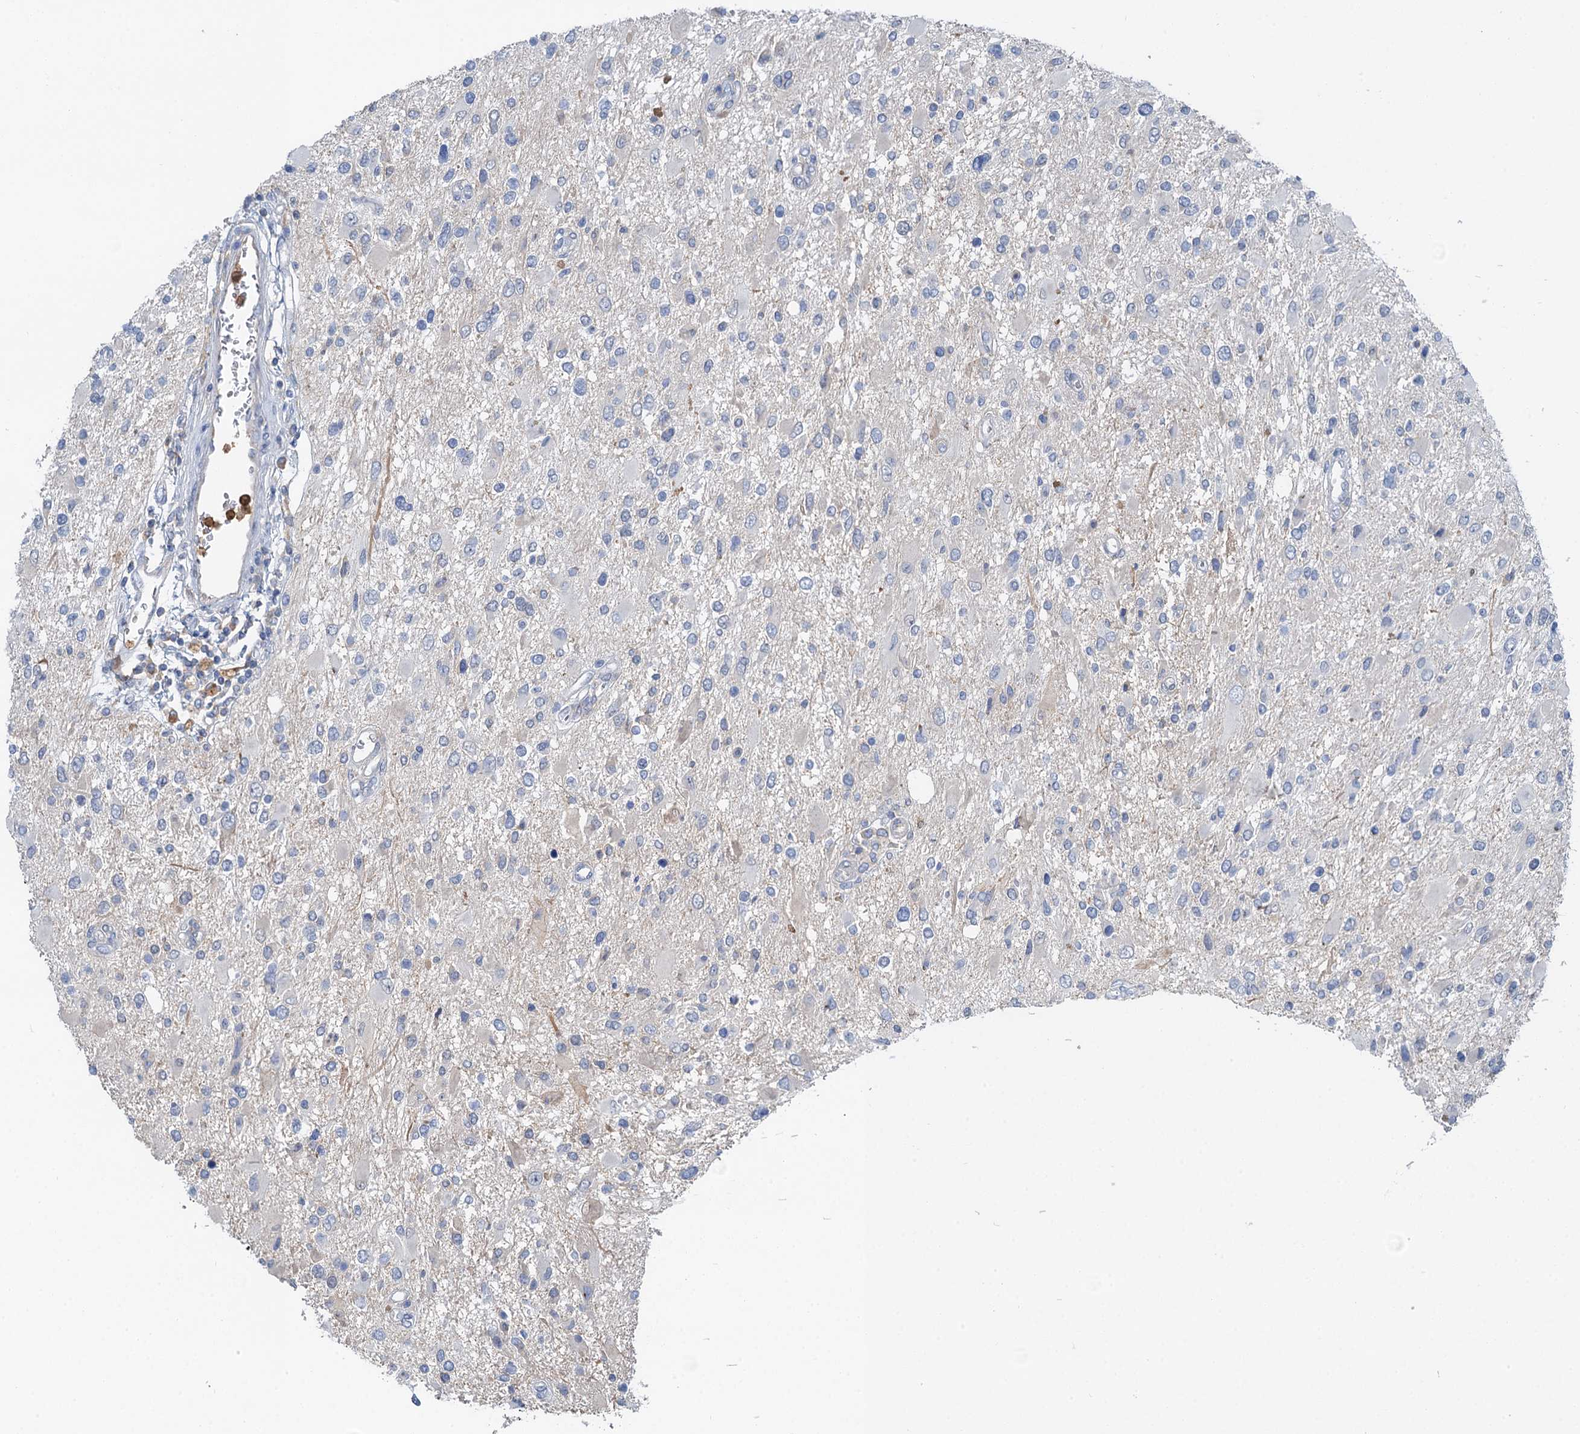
{"staining": {"intensity": "negative", "quantity": "none", "location": "none"}, "tissue": "glioma", "cell_type": "Tumor cells", "image_type": "cancer", "snomed": [{"axis": "morphology", "description": "Glioma, malignant, High grade"}, {"axis": "topography", "description": "Brain"}], "caption": "A high-resolution photomicrograph shows immunohistochemistry staining of malignant glioma (high-grade), which demonstrates no significant positivity in tumor cells.", "gene": "OTOA", "patient": {"sex": "male", "age": 53}}